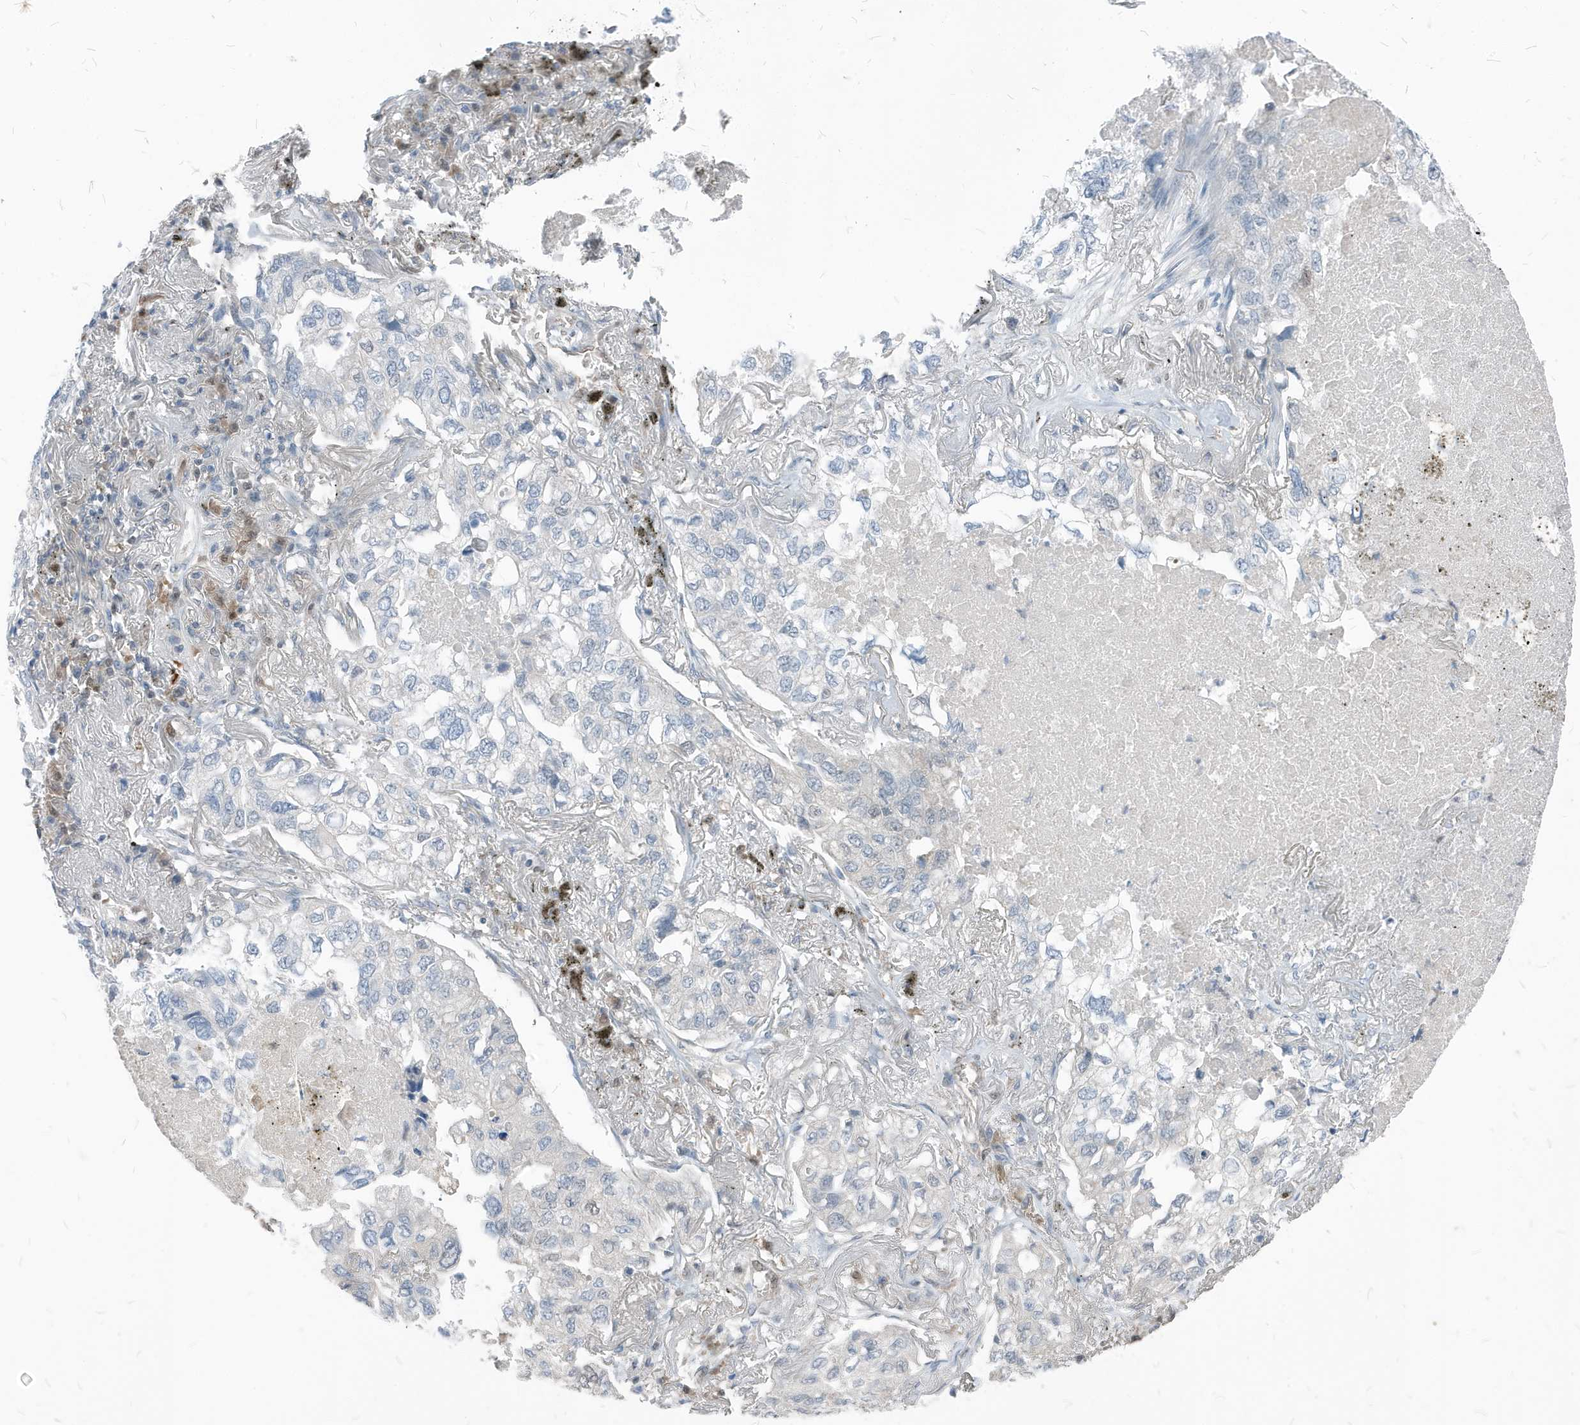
{"staining": {"intensity": "negative", "quantity": "none", "location": "none"}, "tissue": "lung cancer", "cell_type": "Tumor cells", "image_type": "cancer", "snomed": [{"axis": "morphology", "description": "Adenocarcinoma, NOS"}, {"axis": "topography", "description": "Lung"}], "caption": "Protein analysis of adenocarcinoma (lung) exhibits no significant expression in tumor cells. (Brightfield microscopy of DAB (3,3'-diaminobenzidine) IHC at high magnification).", "gene": "NCOA7", "patient": {"sex": "male", "age": 65}}